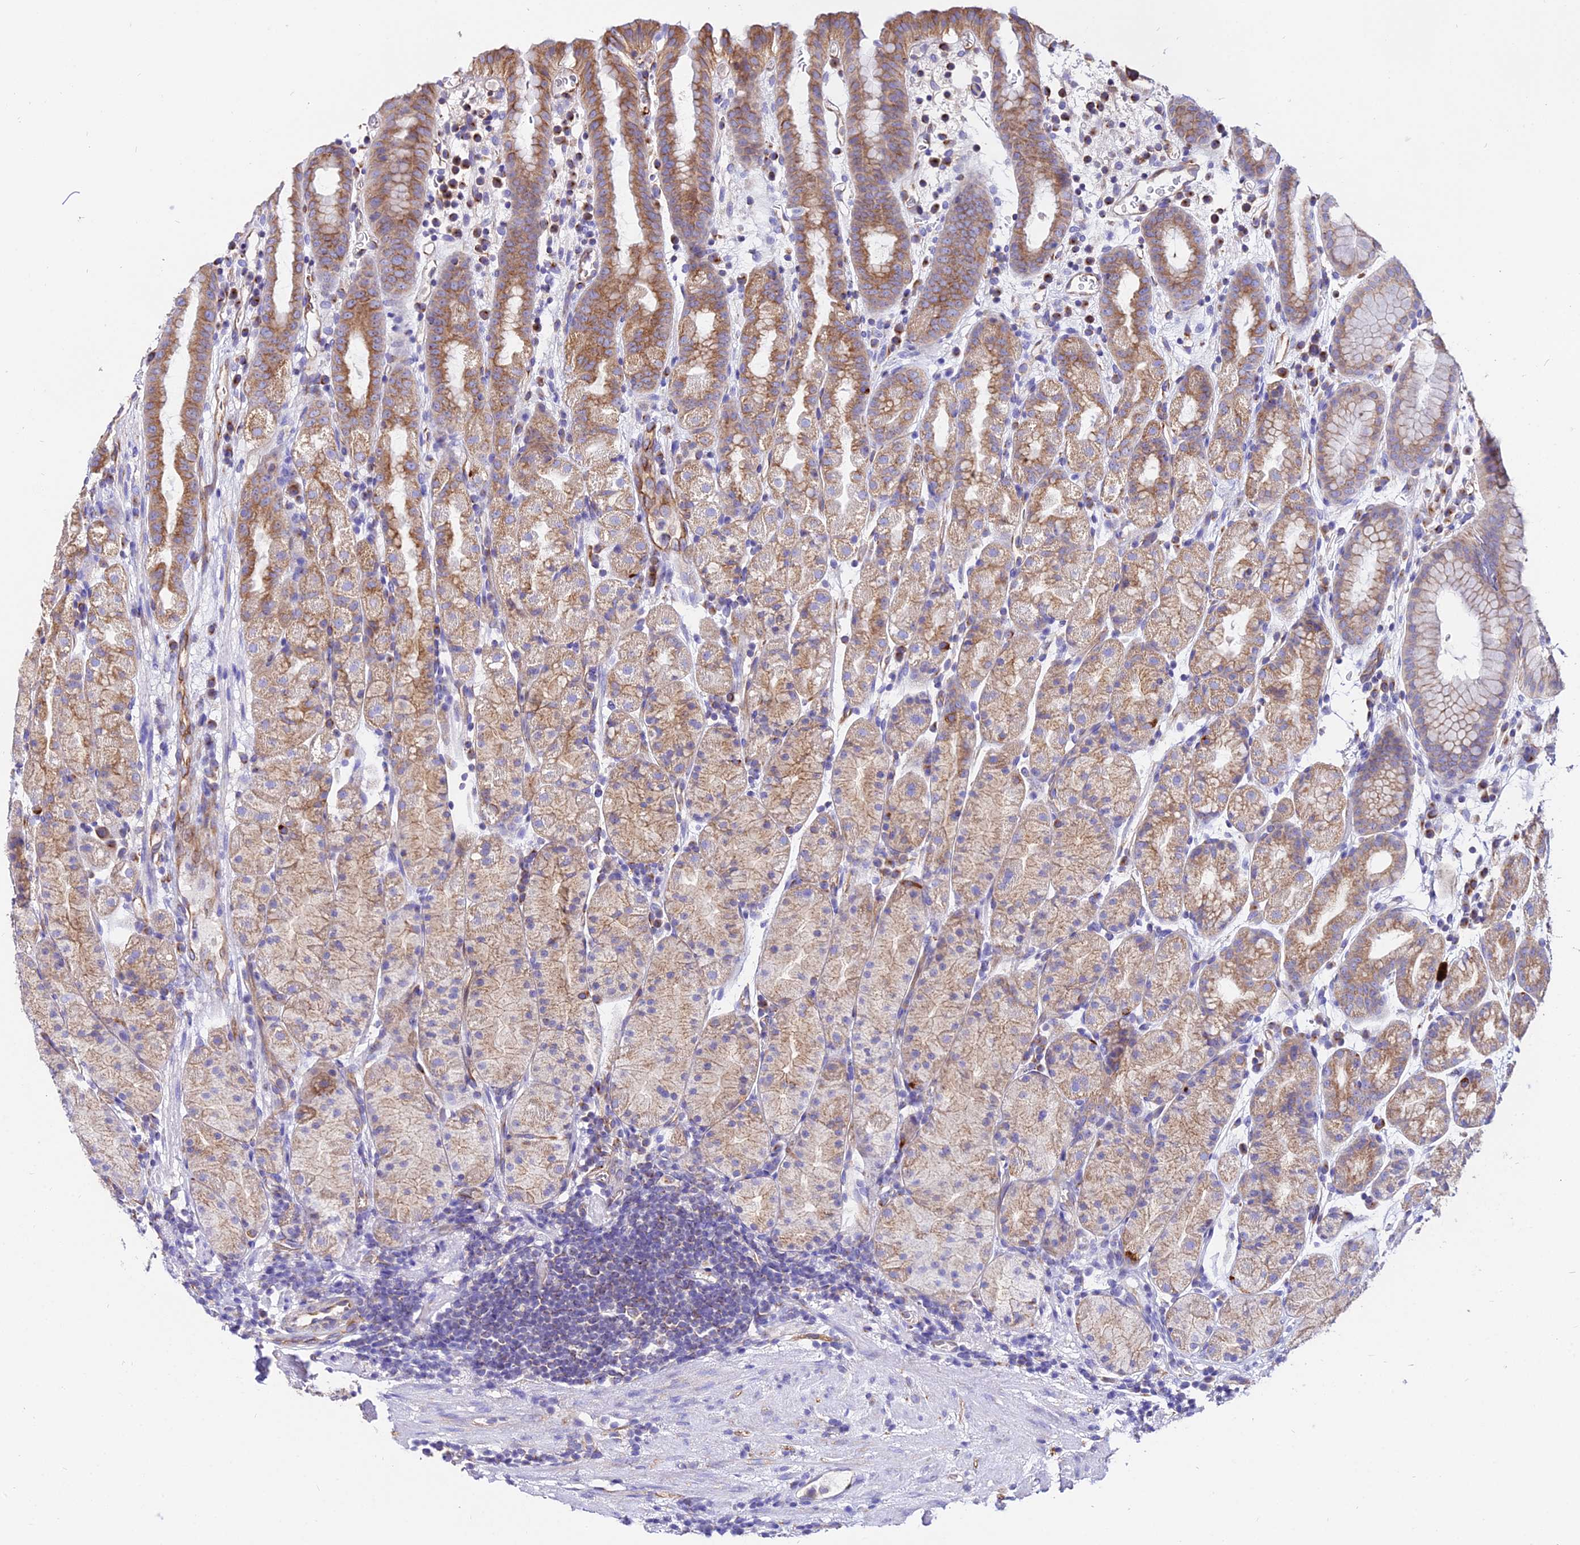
{"staining": {"intensity": "moderate", "quantity": ">75%", "location": "cytoplasmic/membranous"}, "tissue": "stomach", "cell_type": "Glandular cells", "image_type": "normal", "snomed": [{"axis": "morphology", "description": "Normal tissue, NOS"}, {"axis": "topography", "description": "Stomach, upper"}, {"axis": "topography", "description": "Stomach, lower"}, {"axis": "topography", "description": "Small intestine"}], "caption": "Immunohistochemistry (IHC) staining of unremarkable stomach, which reveals medium levels of moderate cytoplasmic/membranous positivity in approximately >75% of glandular cells indicating moderate cytoplasmic/membranous protein positivity. The staining was performed using DAB (3,3'-diaminobenzidine) (brown) for protein detection and nuclei were counterstained in hematoxylin (blue).", "gene": "TUBA1A", "patient": {"sex": "male", "age": 68}}